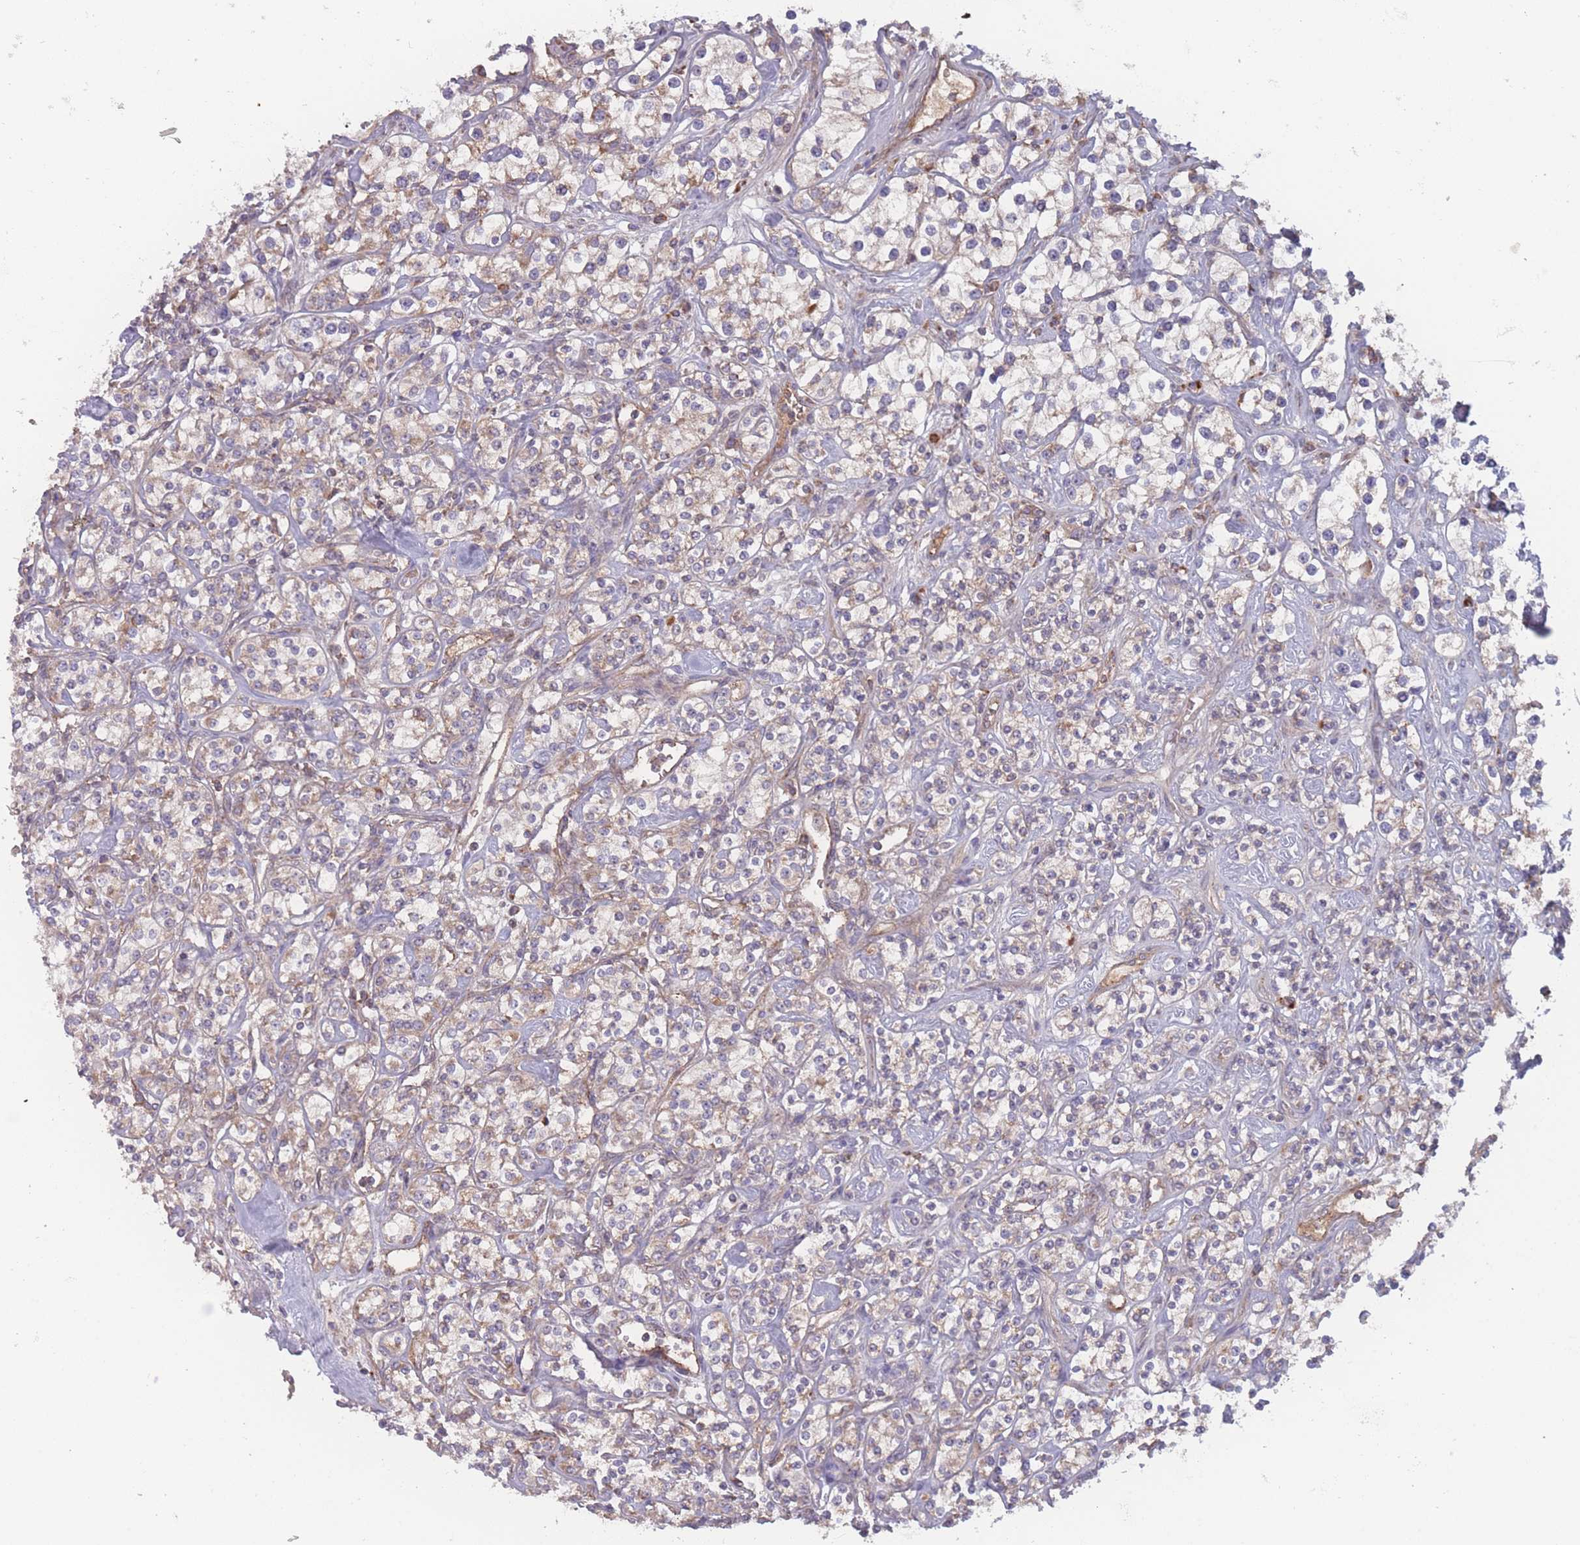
{"staining": {"intensity": "weak", "quantity": "25%-75%", "location": "cytoplasmic/membranous"}, "tissue": "renal cancer", "cell_type": "Tumor cells", "image_type": "cancer", "snomed": [{"axis": "morphology", "description": "Adenocarcinoma, NOS"}, {"axis": "topography", "description": "Kidney"}], "caption": "Immunohistochemistry (IHC) (DAB (3,3'-diaminobenzidine)) staining of renal cancer (adenocarcinoma) exhibits weak cytoplasmic/membranous protein staining in about 25%-75% of tumor cells.", "gene": "ATP5MG", "patient": {"sex": "male", "age": 77}}